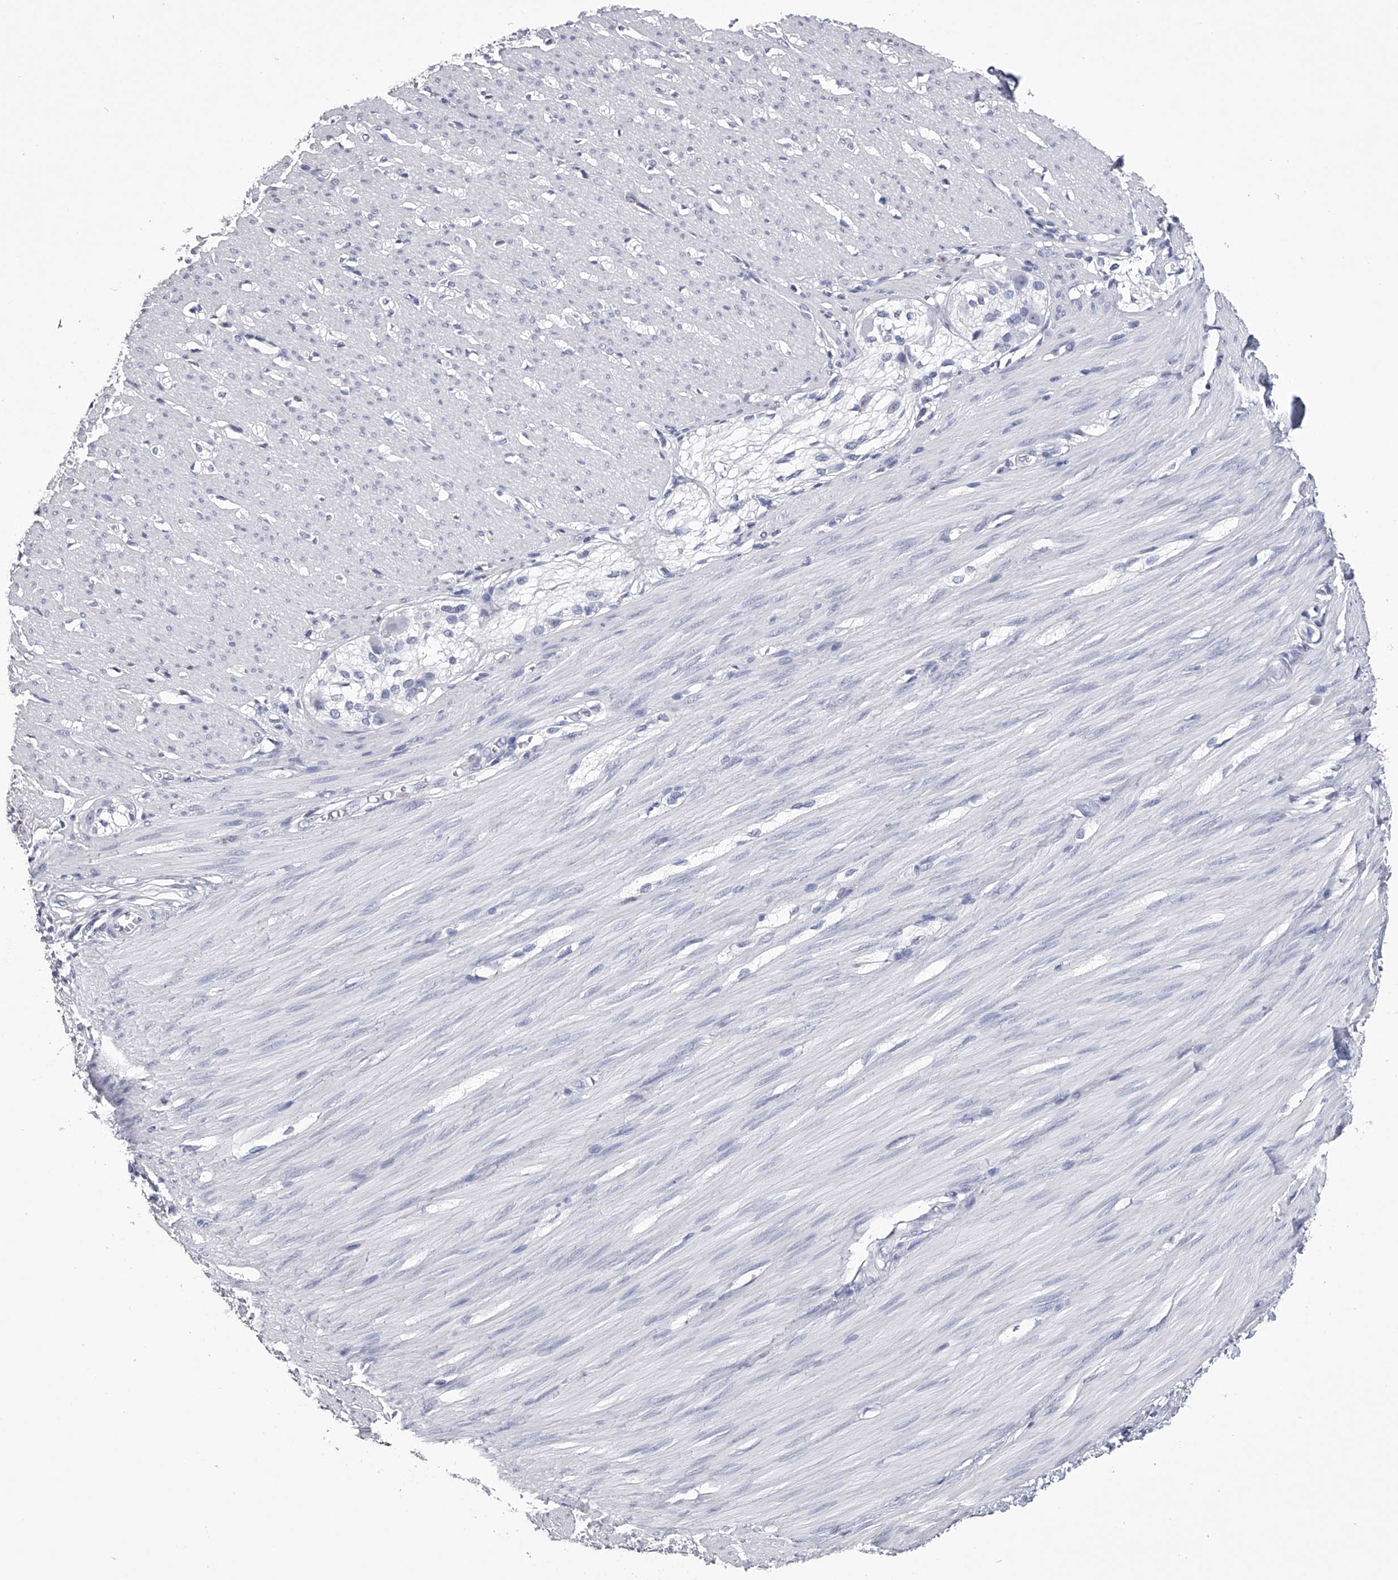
{"staining": {"intensity": "negative", "quantity": "none", "location": "none"}, "tissue": "smooth muscle", "cell_type": "Smooth muscle cells", "image_type": "normal", "snomed": [{"axis": "morphology", "description": "Normal tissue, NOS"}, {"axis": "morphology", "description": "Adenocarcinoma, NOS"}, {"axis": "topography", "description": "Colon"}, {"axis": "topography", "description": "Peripheral nerve tissue"}], "caption": "This is a photomicrograph of immunohistochemistry (IHC) staining of unremarkable smooth muscle, which shows no positivity in smooth muscle cells.", "gene": "TASP1", "patient": {"sex": "male", "age": 14}}